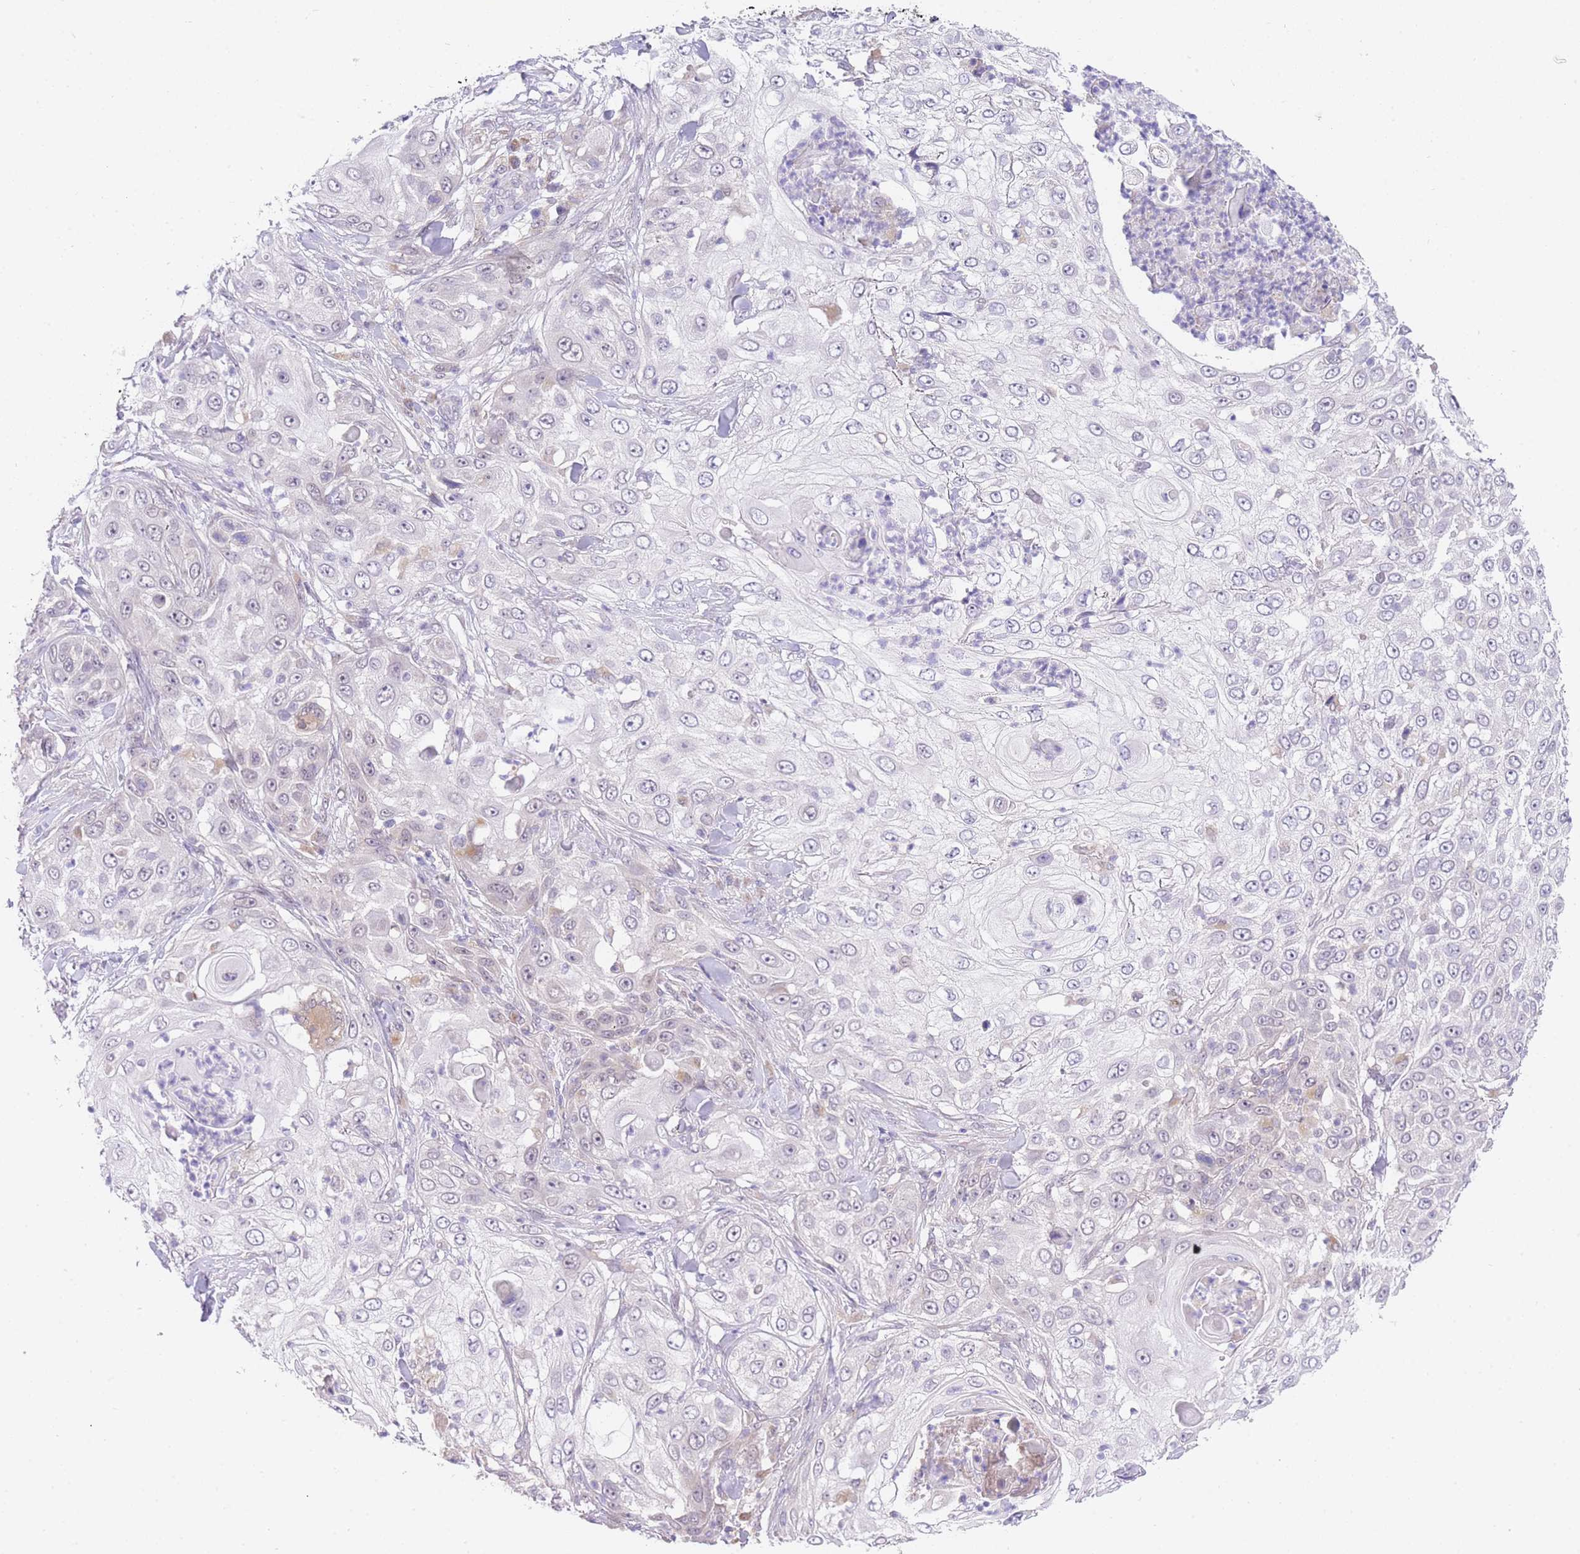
{"staining": {"intensity": "negative", "quantity": "none", "location": "none"}, "tissue": "skin cancer", "cell_type": "Tumor cells", "image_type": "cancer", "snomed": [{"axis": "morphology", "description": "Squamous cell carcinoma, NOS"}, {"axis": "topography", "description": "Skin"}], "caption": "IHC histopathology image of neoplastic tissue: skin squamous cell carcinoma stained with DAB (3,3'-diaminobenzidine) exhibits no significant protein positivity in tumor cells. (Immunohistochemistry (ihc), brightfield microscopy, high magnification).", "gene": "SLC25A33", "patient": {"sex": "female", "age": 44}}